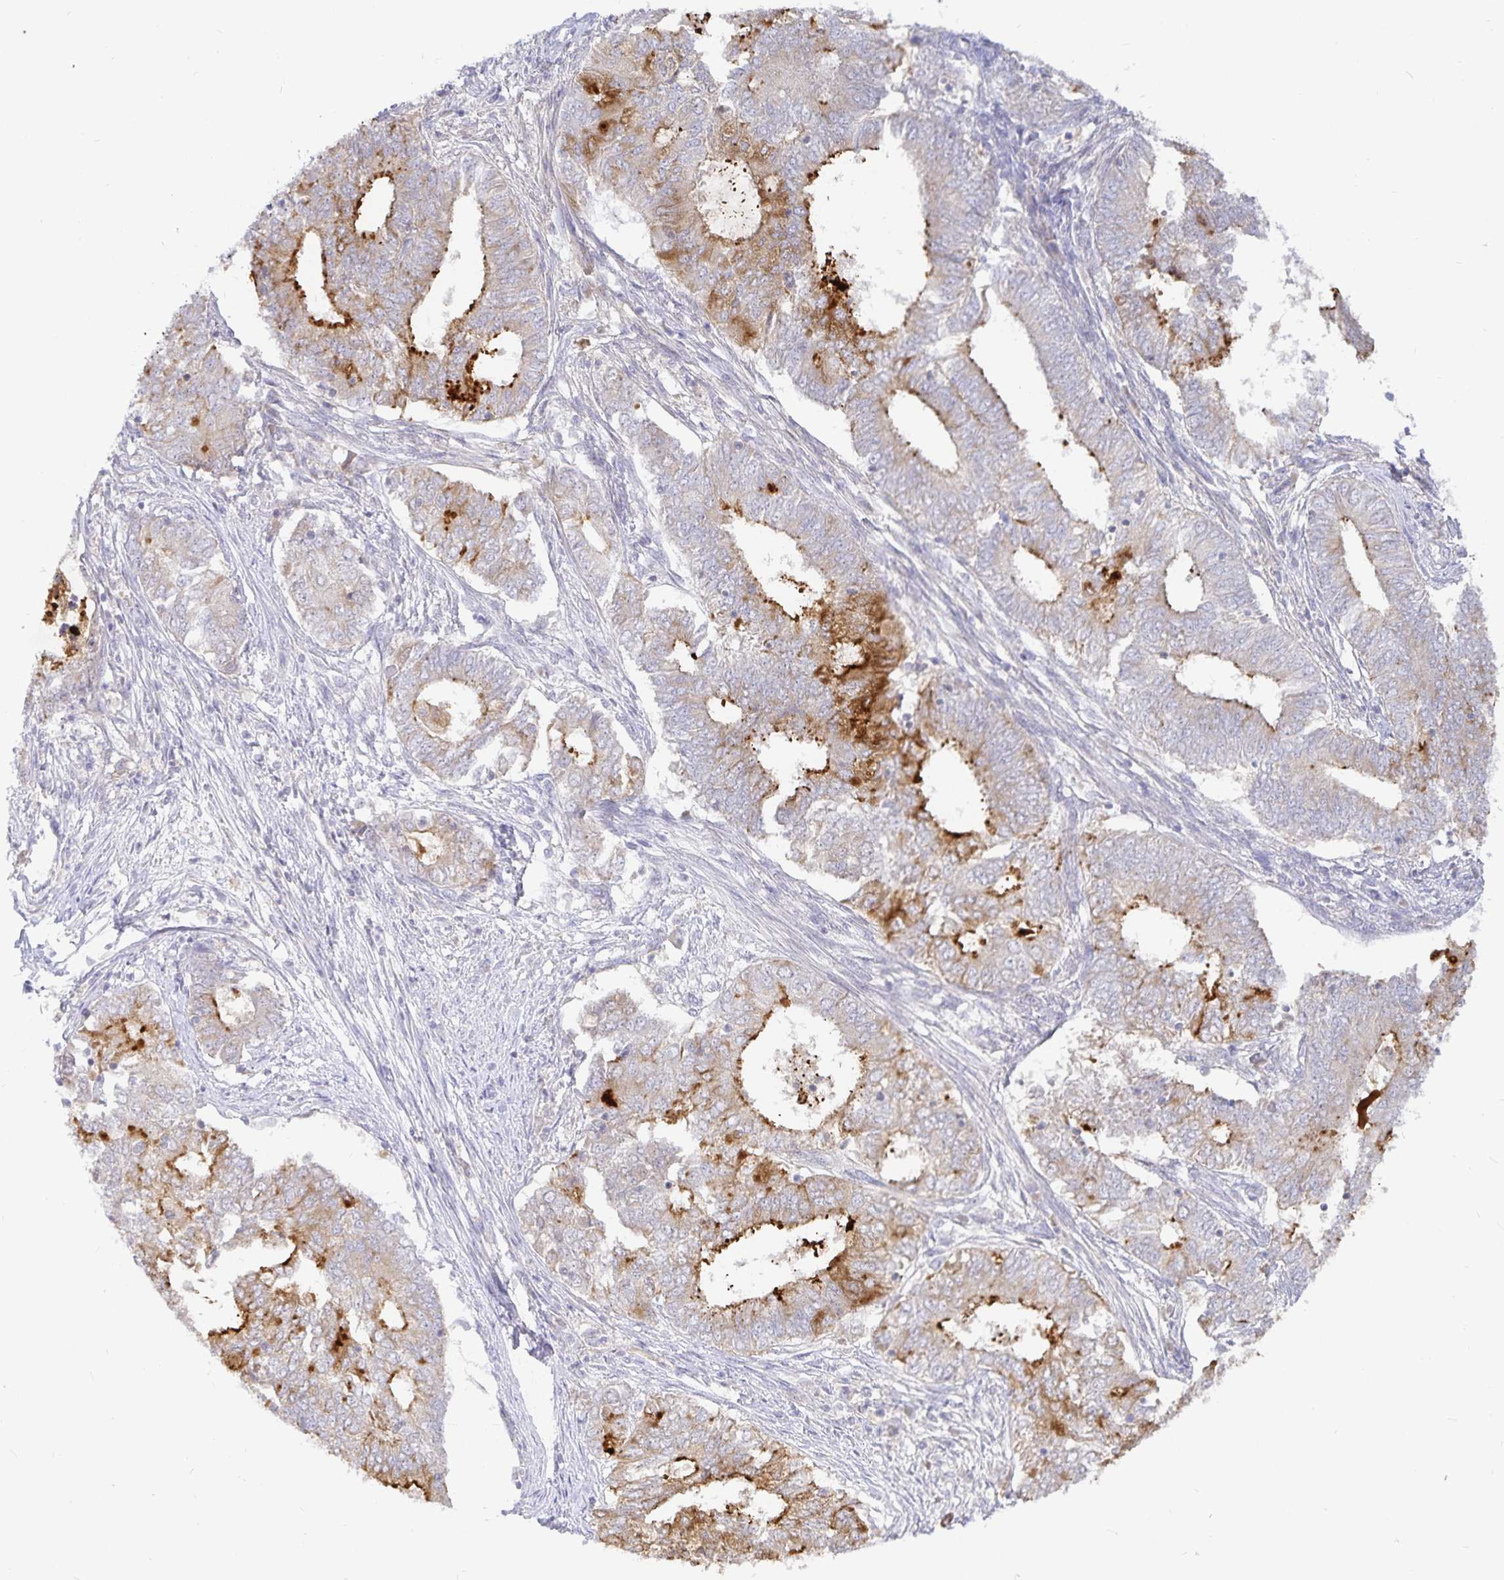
{"staining": {"intensity": "moderate", "quantity": "25%-75%", "location": "cytoplasmic/membranous"}, "tissue": "endometrial cancer", "cell_type": "Tumor cells", "image_type": "cancer", "snomed": [{"axis": "morphology", "description": "Adenocarcinoma, NOS"}, {"axis": "topography", "description": "Endometrium"}], "caption": "The micrograph shows immunohistochemical staining of endometrial adenocarcinoma. There is moderate cytoplasmic/membranous staining is present in about 25%-75% of tumor cells.", "gene": "PKHD1", "patient": {"sex": "female", "age": 62}}